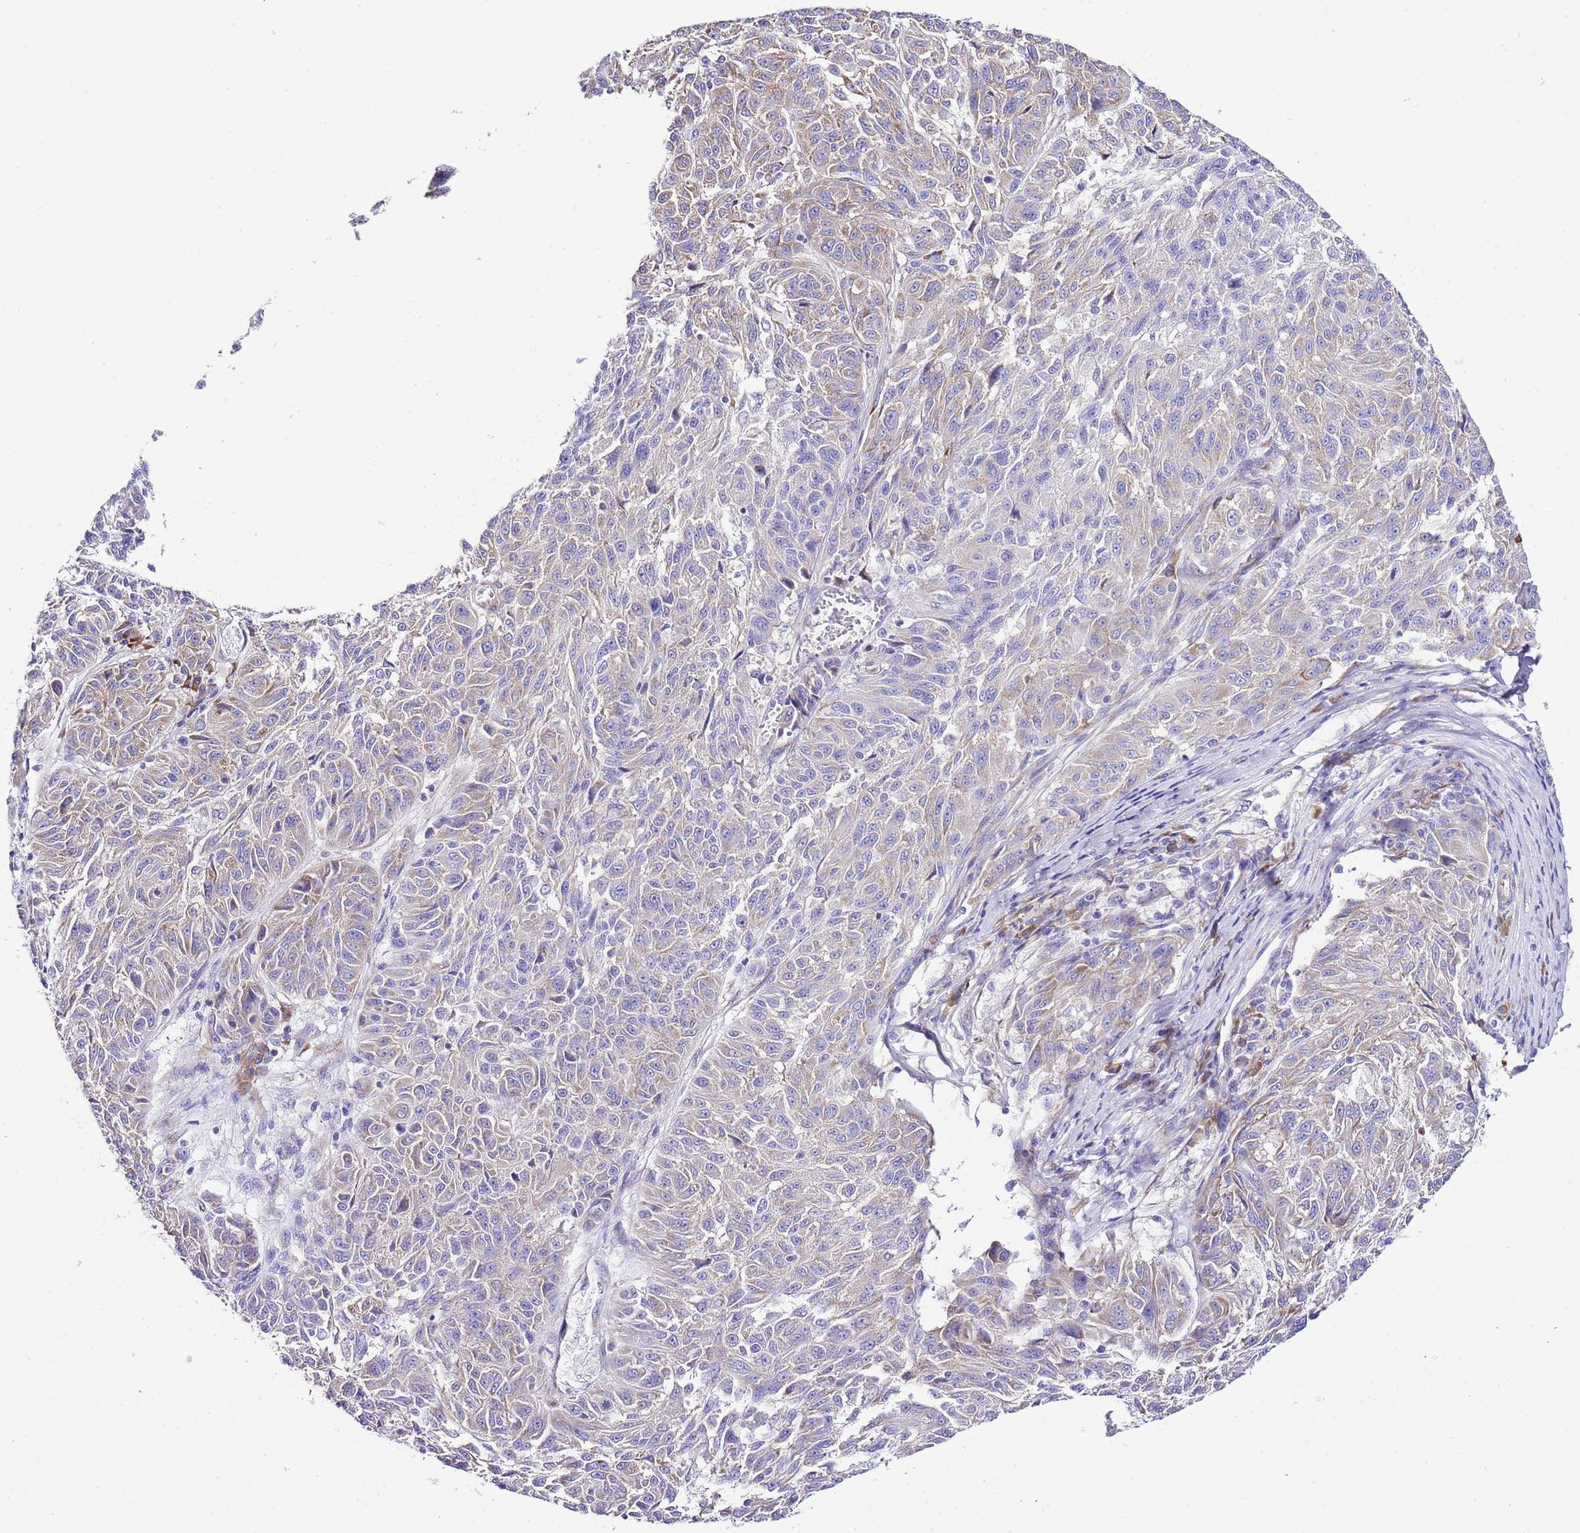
{"staining": {"intensity": "weak", "quantity": "25%-75%", "location": "cytoplasmic/membranous"}, "tissue": "melanoma", "cell_type": "Tumor cells", "image_type": "cancer", "snomed": [{"axis": "morphology", "description": "Malignant melanoma, NOS"}, {"axis": "topography", "description": "Skin"}], "caption": "Tumor cells demonstrate low levels of weak cytoplasmic/membranous expression in about 25%-75% of cells in malignant melanoma. Immunohistochemistry (ihc) stains the protein of interest in brown and the nuclei are stained blue.", "gene": "RPS10", "patient": {"sex": "male", "age": 53}}